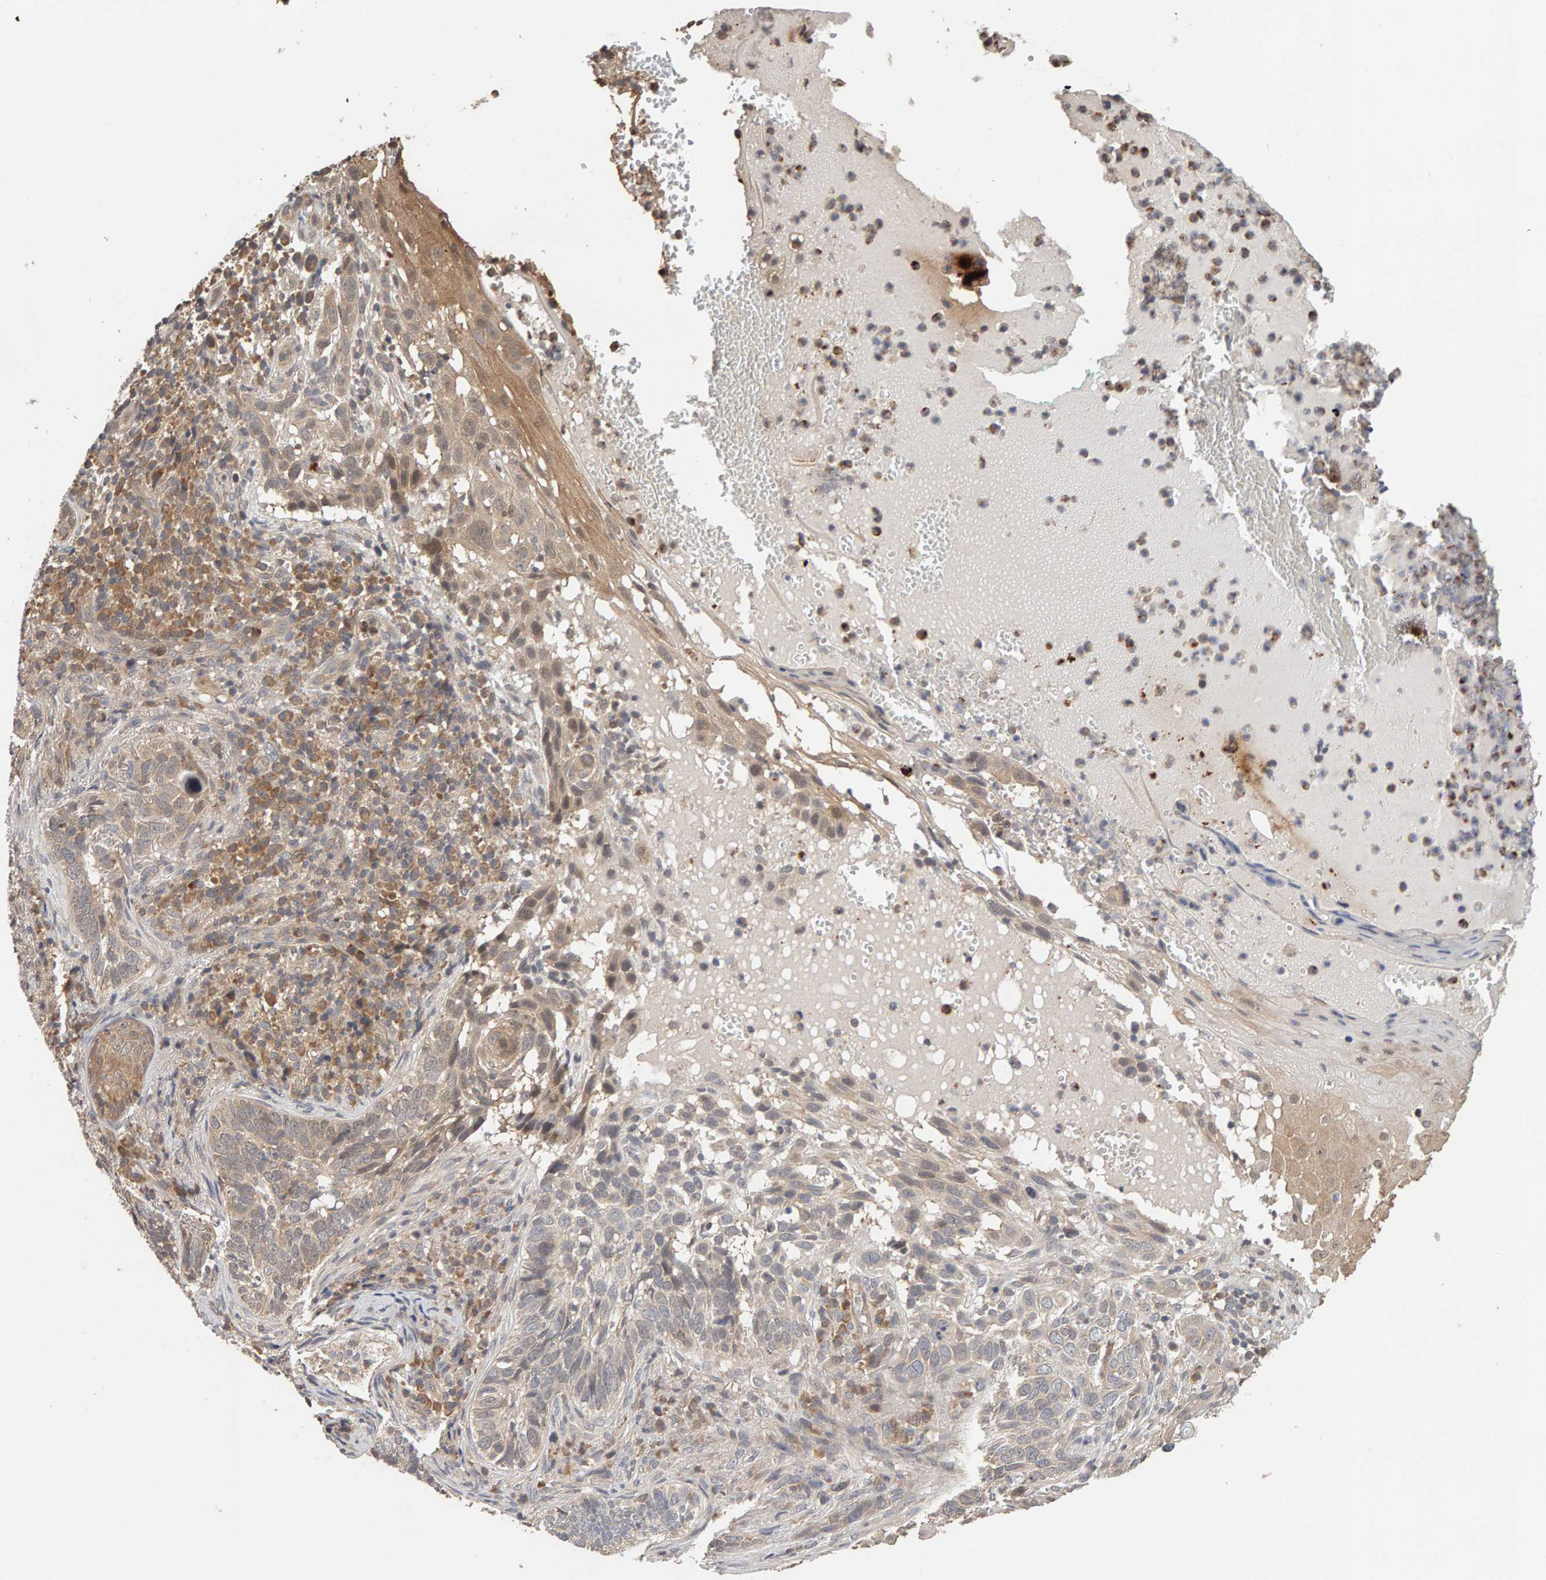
{"staining": {"intensity": "weak", "quantity": "<25%", "location": "cytoplasmic/membranous"}, "tissue": "skin cancer", "cell_type": "Tumor cells", "image_type": "cancer", "snomed": [{"axis": "morphology", "description": "Basal cell carcinoma"}, {"axis": "topography", "description": "Skin"}], "caption": "Protein analysis of skin cancer displays no significant positivity in tumor cells.", "gene": "DNAJC7", "patient": {"sex": "female", "age": 89}}